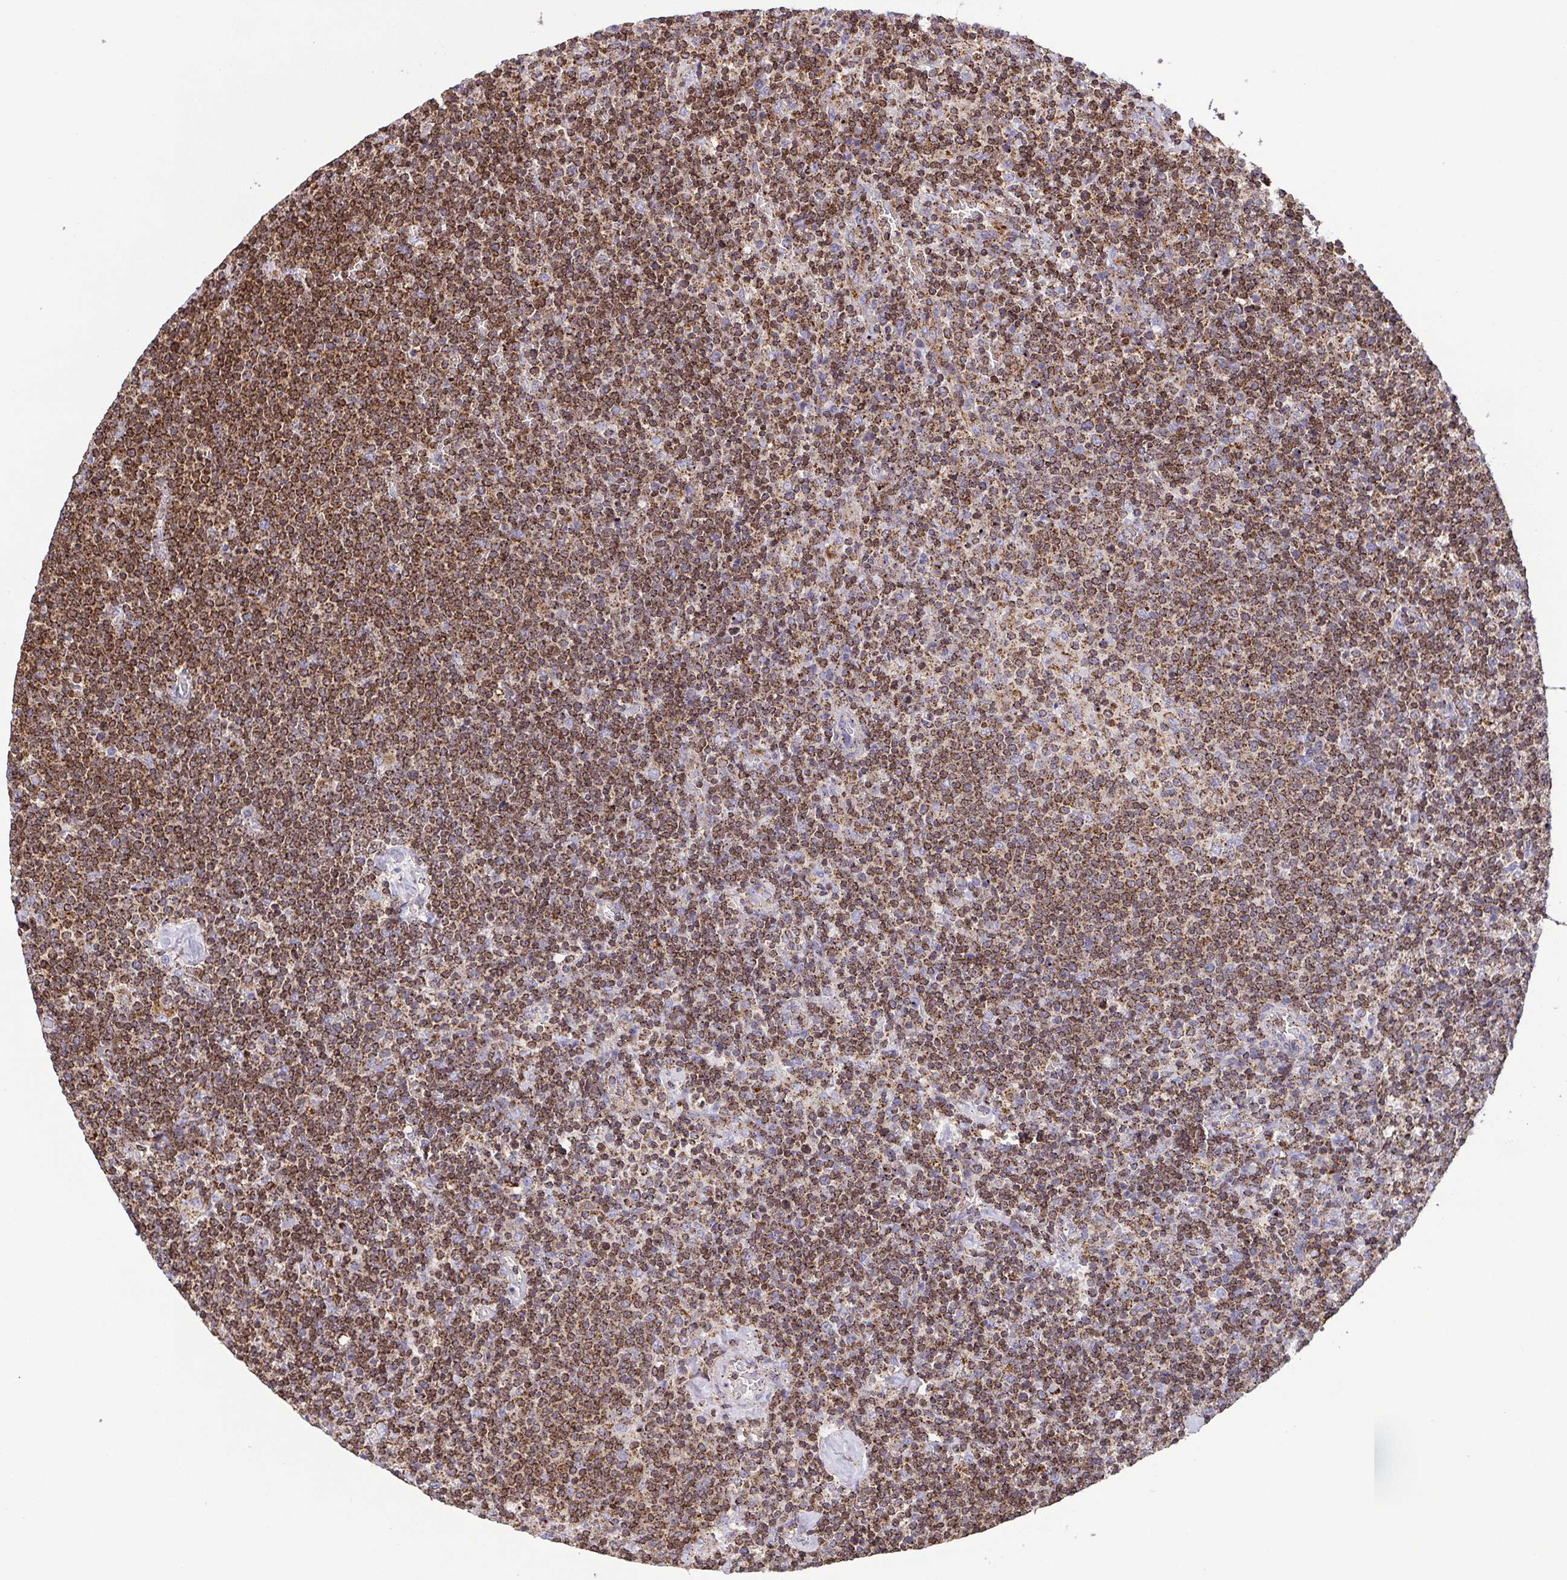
{"staining": {"intensity": "strong", "quantity": ">75%", "location": "cytoplasmic/membranous"}, "tissue": "lymphoma", "cell_type": "Tumor cells", "image_type": "cancer", "snomed": [{"axis": "morphology", "description": "Malignant lymphoma, non-Hodgkin's type, High grade"}, {"axis": "topography", "description": "Lymph node"}], "caption": "Immunohistochemical staining of human high-grade malignant lymphoma, non-Hodgkin's type reveals strong cytoplasmic/membranous protein staining in approximately >75% of tumor cells. (IHC, brightfield microscopy, high magnification).", "gene": "CHMP1B", "patient": {"sex": "male", "age": 61}}